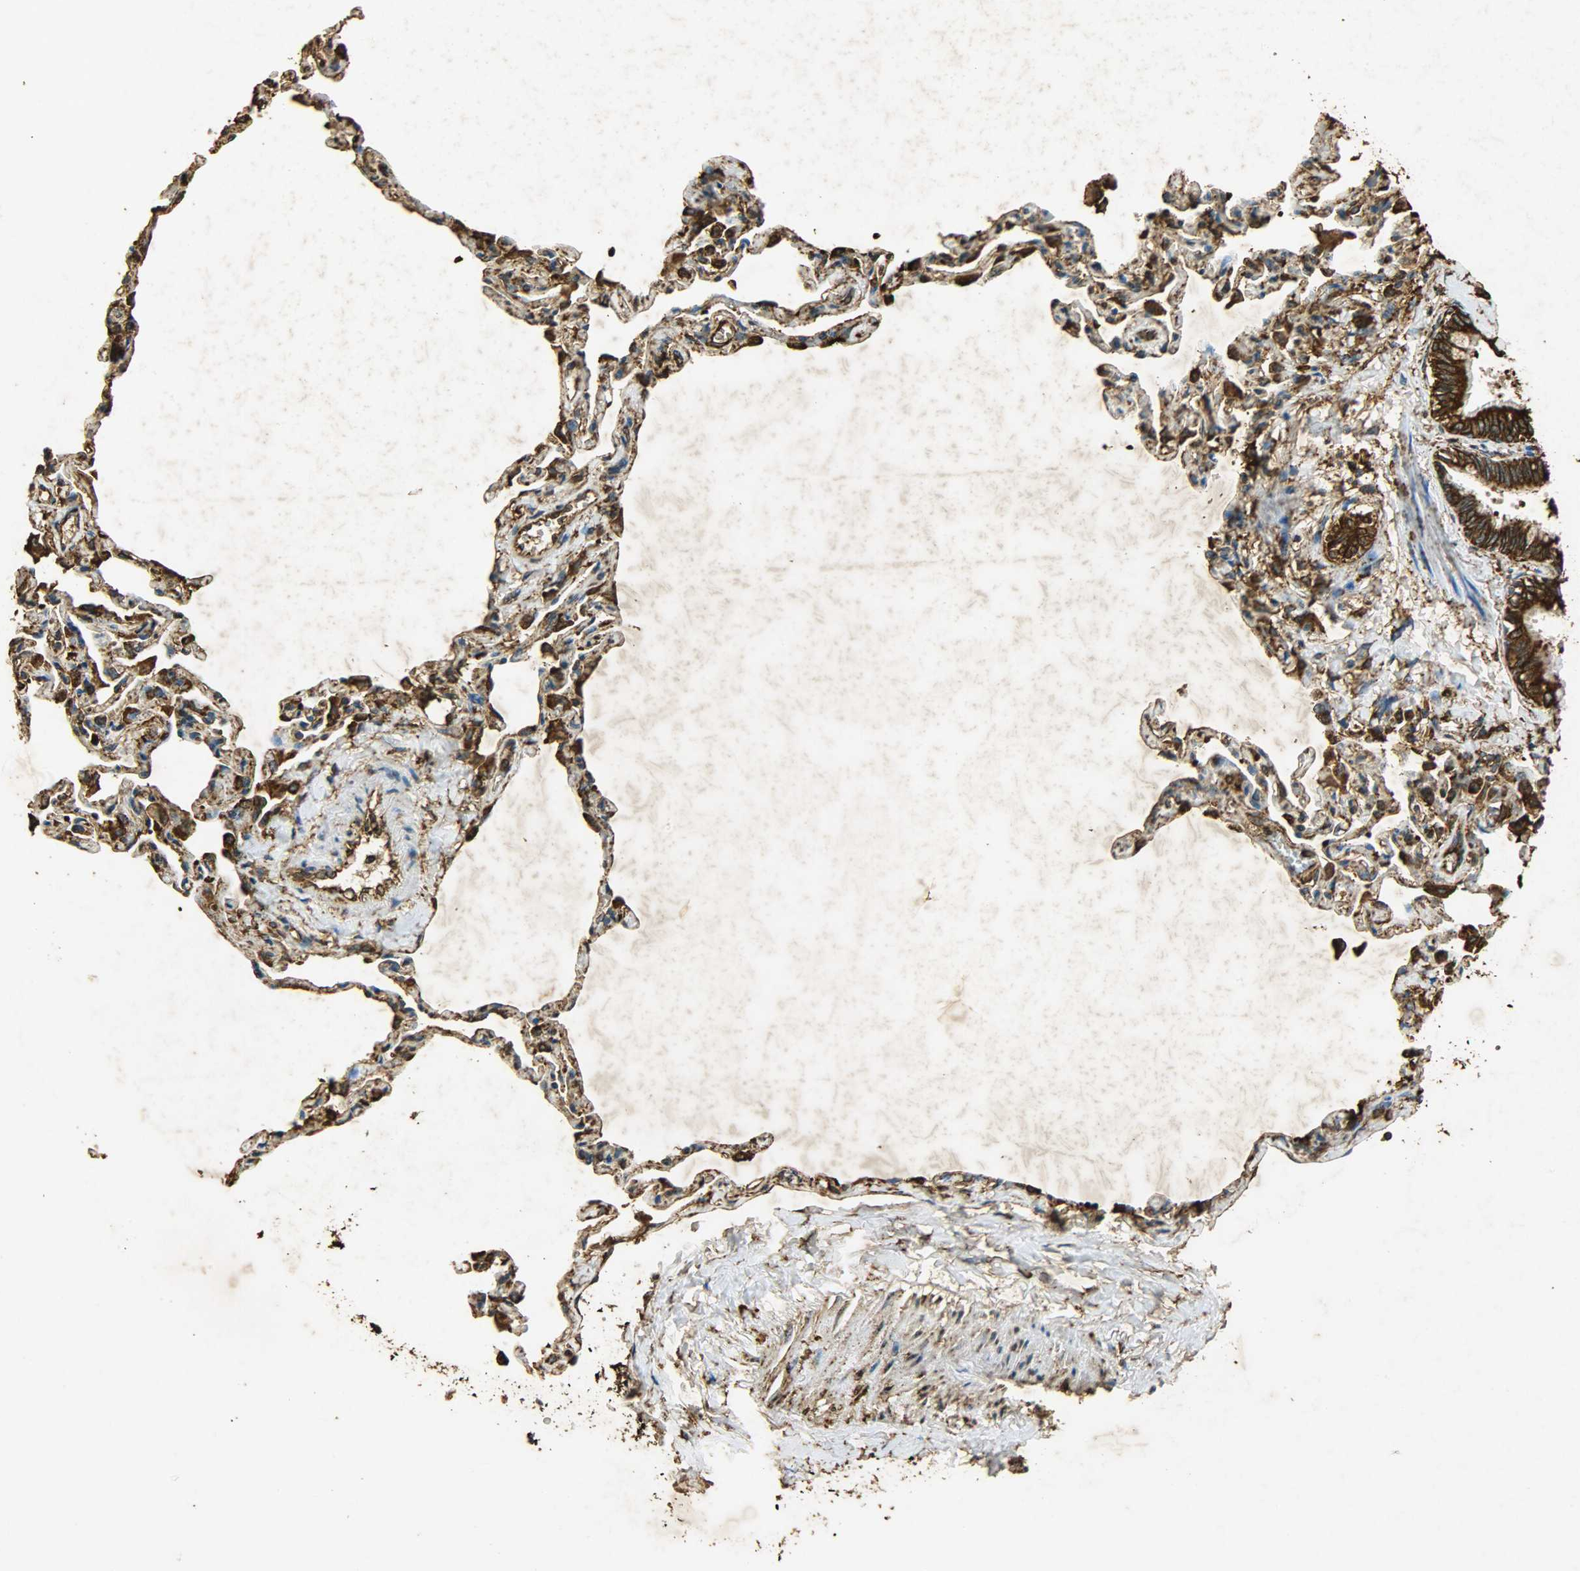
{"staining": {"intensity": "strong", "quantity": ">75%", "location": "cytoplasmic/membranous"}, "tissue": "bronchus", "cell_type": "Respiratory epithelial cells", "image_type": "normal", "snomed": [{"axis": "morphology", "description": "Normal tissue, NOS"}, {"axis": "topography", "description": "Lung"}], "caption": "IHC staining of normal bronchus, which shows high levels of strong cytoplasmic/membranous expression in approximately >75% of respiratory epithelial cells indicating strong cytoplasmic/membranous protein positivity. The staining was performed using DAB (3,3'-diaminobenzidine) (brown) for protein detection and nuclei were counterstained in hematoxylin (blue).", "gene": "HSP90B1", "patient": {"sex": "male", "age": 64}}